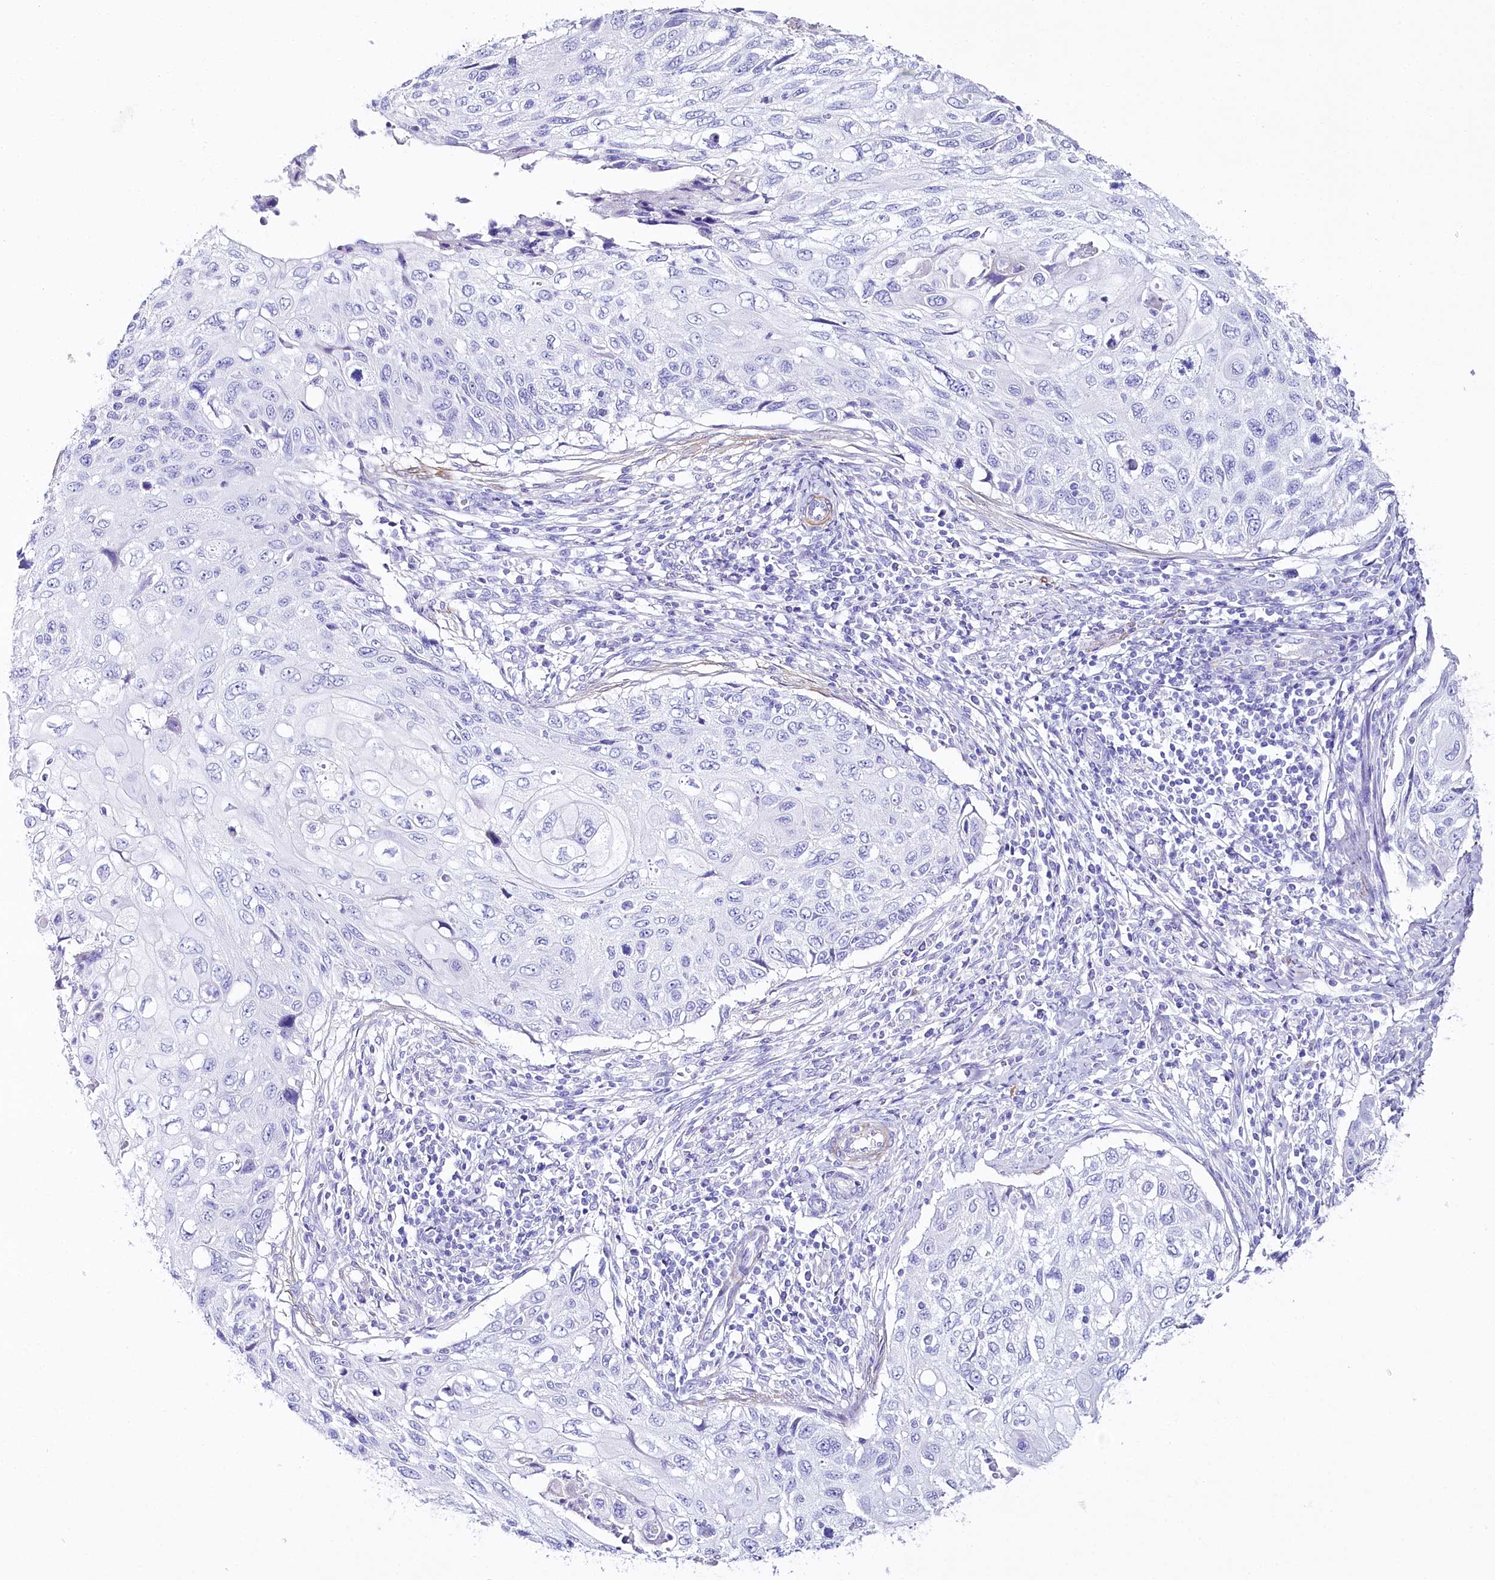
{"staining": {"intensity": "negative", "quantity": "none", "location": "none"}, "tissue": "cervical cancer", "cell_type": "Tumor cells", "image_type": "cancer", "snomed": [{"axis": "morphology", "description": "Squamous cell carcinoma, NOS"}, {"axis": "topography", "description": "Cervix"}], "caption": "DAB immunohistochemical staining of squamous cell carcinoma (cervical) displays no significant staining in tumor cells. The staining is performed using DAB brown chromogen with nuclei counter-stained in using hematoxylin.", "gene": "CSN3", "patient": {"sex": "female", "age": 70}}